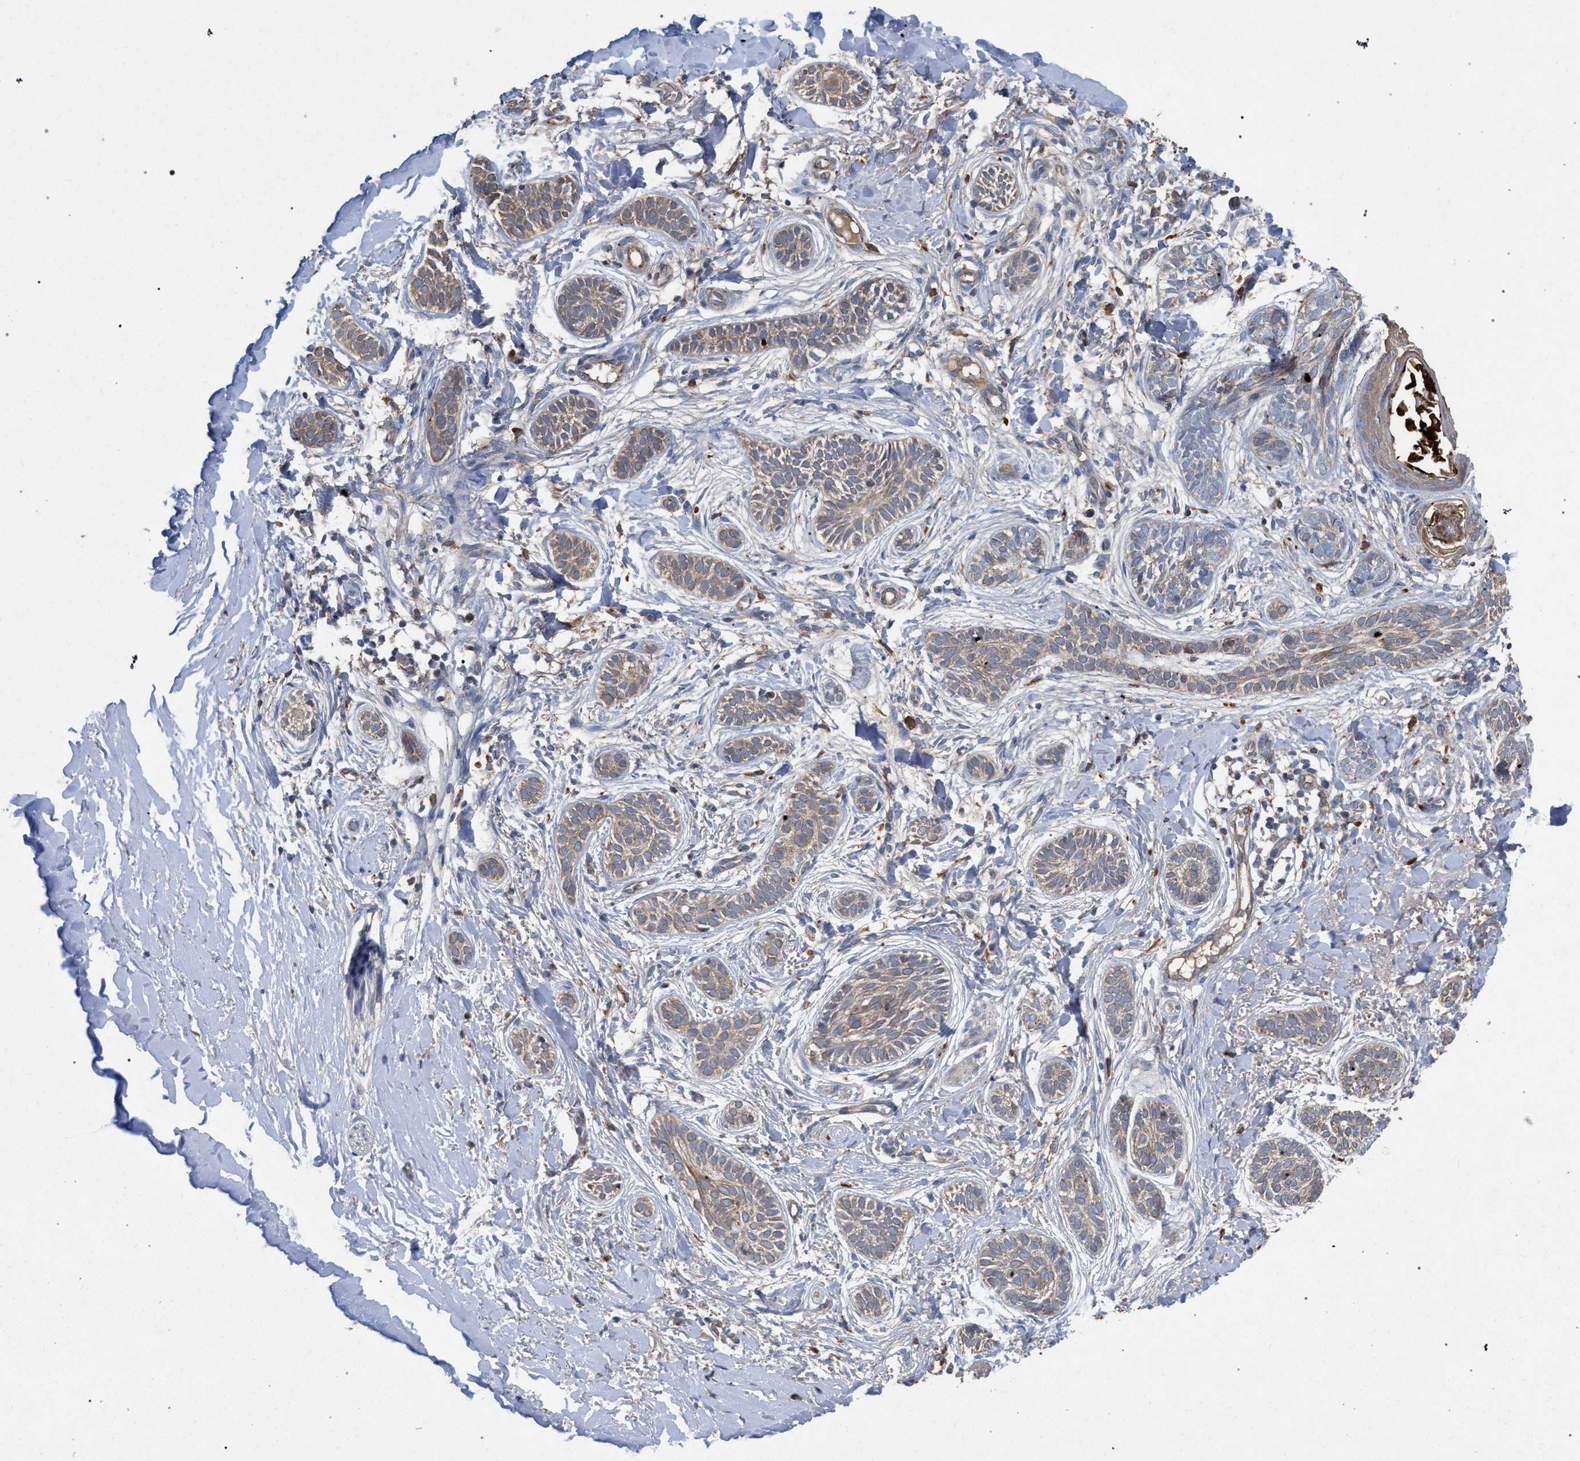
{"staining": {"intensity": "weak", "quantity": ">75%", "location": "cytoplasmic/membranous"}, "tissue": "skin cancer", "cell_type": "Tumor cells", "image_type": "cancer", "snomed": [{"axis": "morphology", "description": "Normal tissue, NOS"}, {"axis": "morphology", "description": "Basal cell carcinoma"}, {"axis": "topography", "description": "Skin"}], "caption": "Immunohistochemical staining of human skin cancer displays weak cytoplasmic/membranous protein expression in about >75% of tumor cells. (DAB = brown stain, brightfield microscopy at high magnification).", "gene": "BCL2L12", "patient": {"sex": "male", "age": 63}}